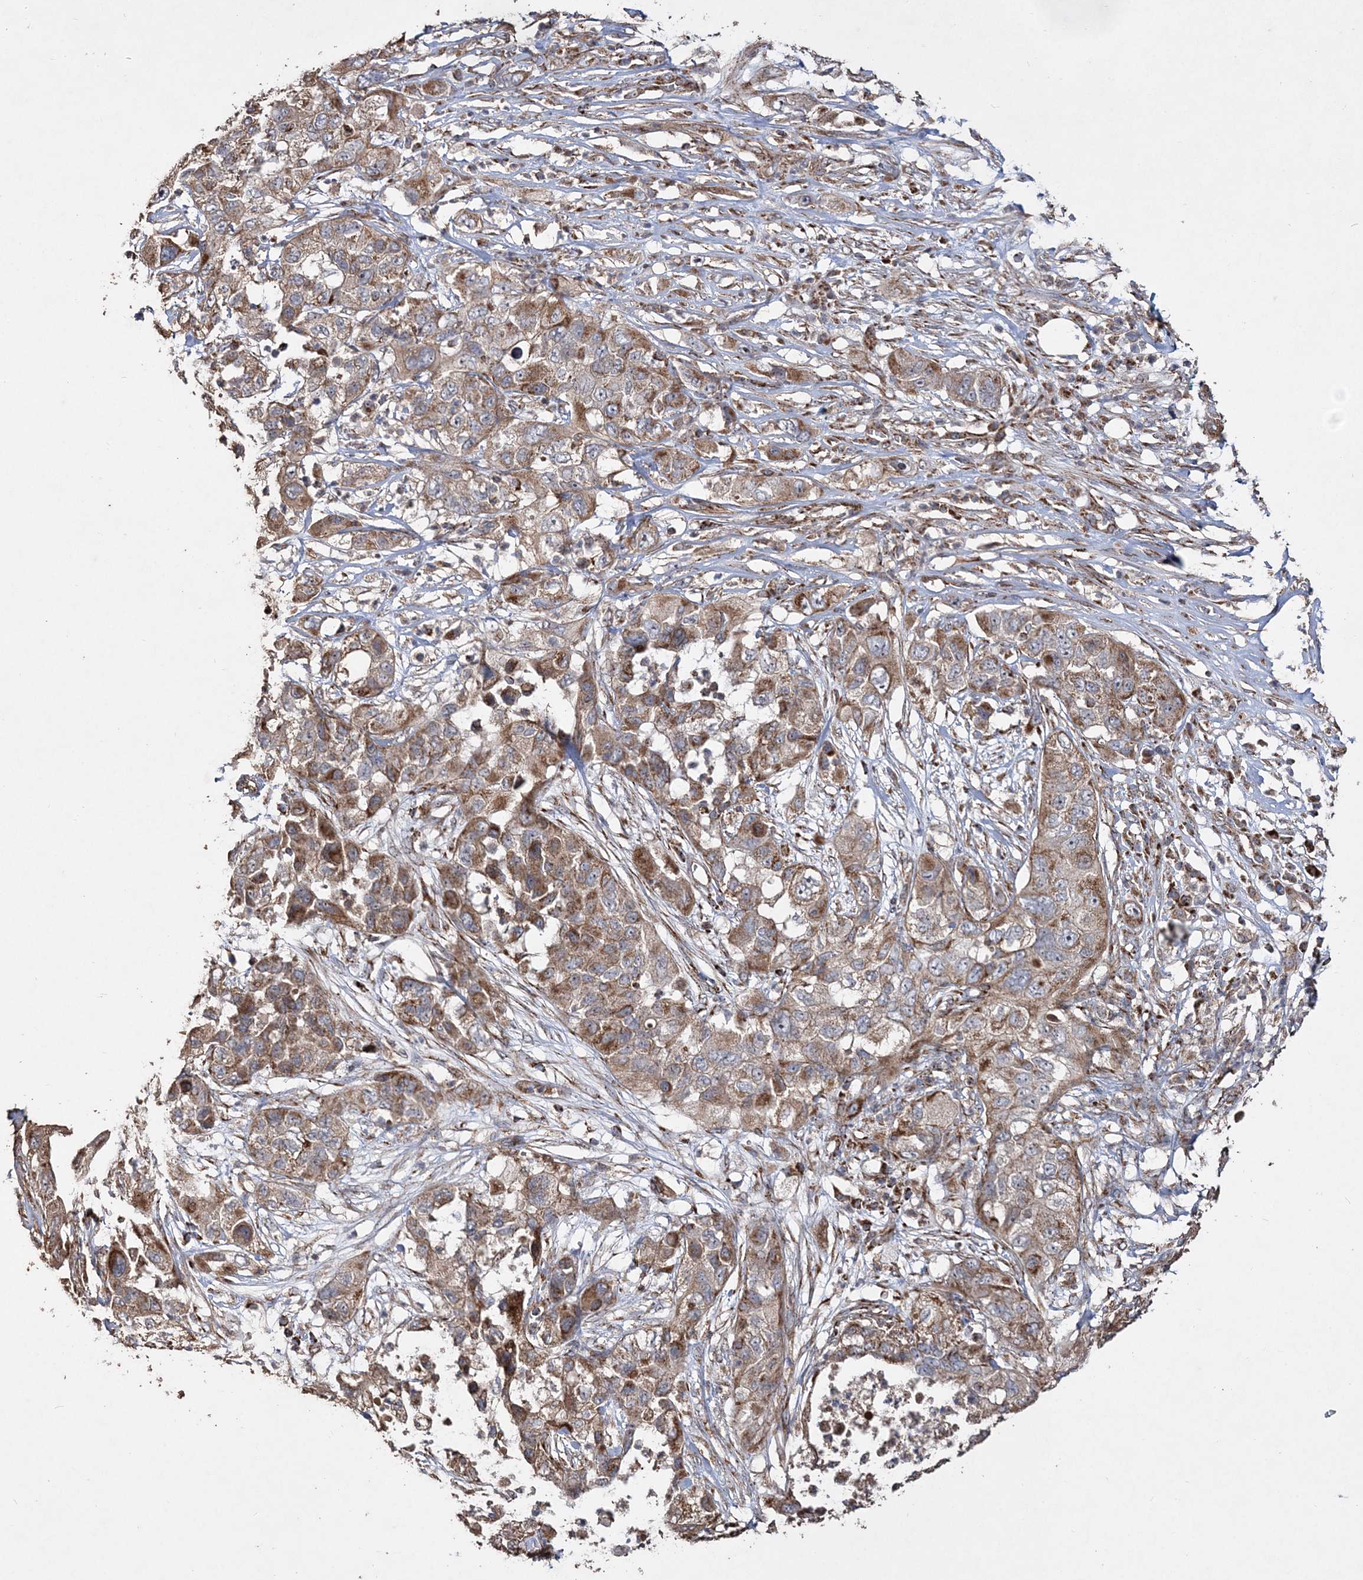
{"staining": {"intensity": "moderate", "quantity": ">75%", "location": "cytoplasmic/membranous"}, "tissue": "pancreatic cancer", "cell_type": "Tumor cells", "image_type": "cancer", "snomed": [{"axis": "morphology", "description": "Adenocarcinoma, NOS"}, {"axis": "topography", "description": "Pancreas"}], "caption": "The immunohistochemical stain shows moderate cytoplasmic/membranous staining in tumor cells of adenocarcinoma (pancreatic) tissue. Nuclei are stained in blue.", "gene": "POC5", "patient": {"sex": "female", "age": 78}}